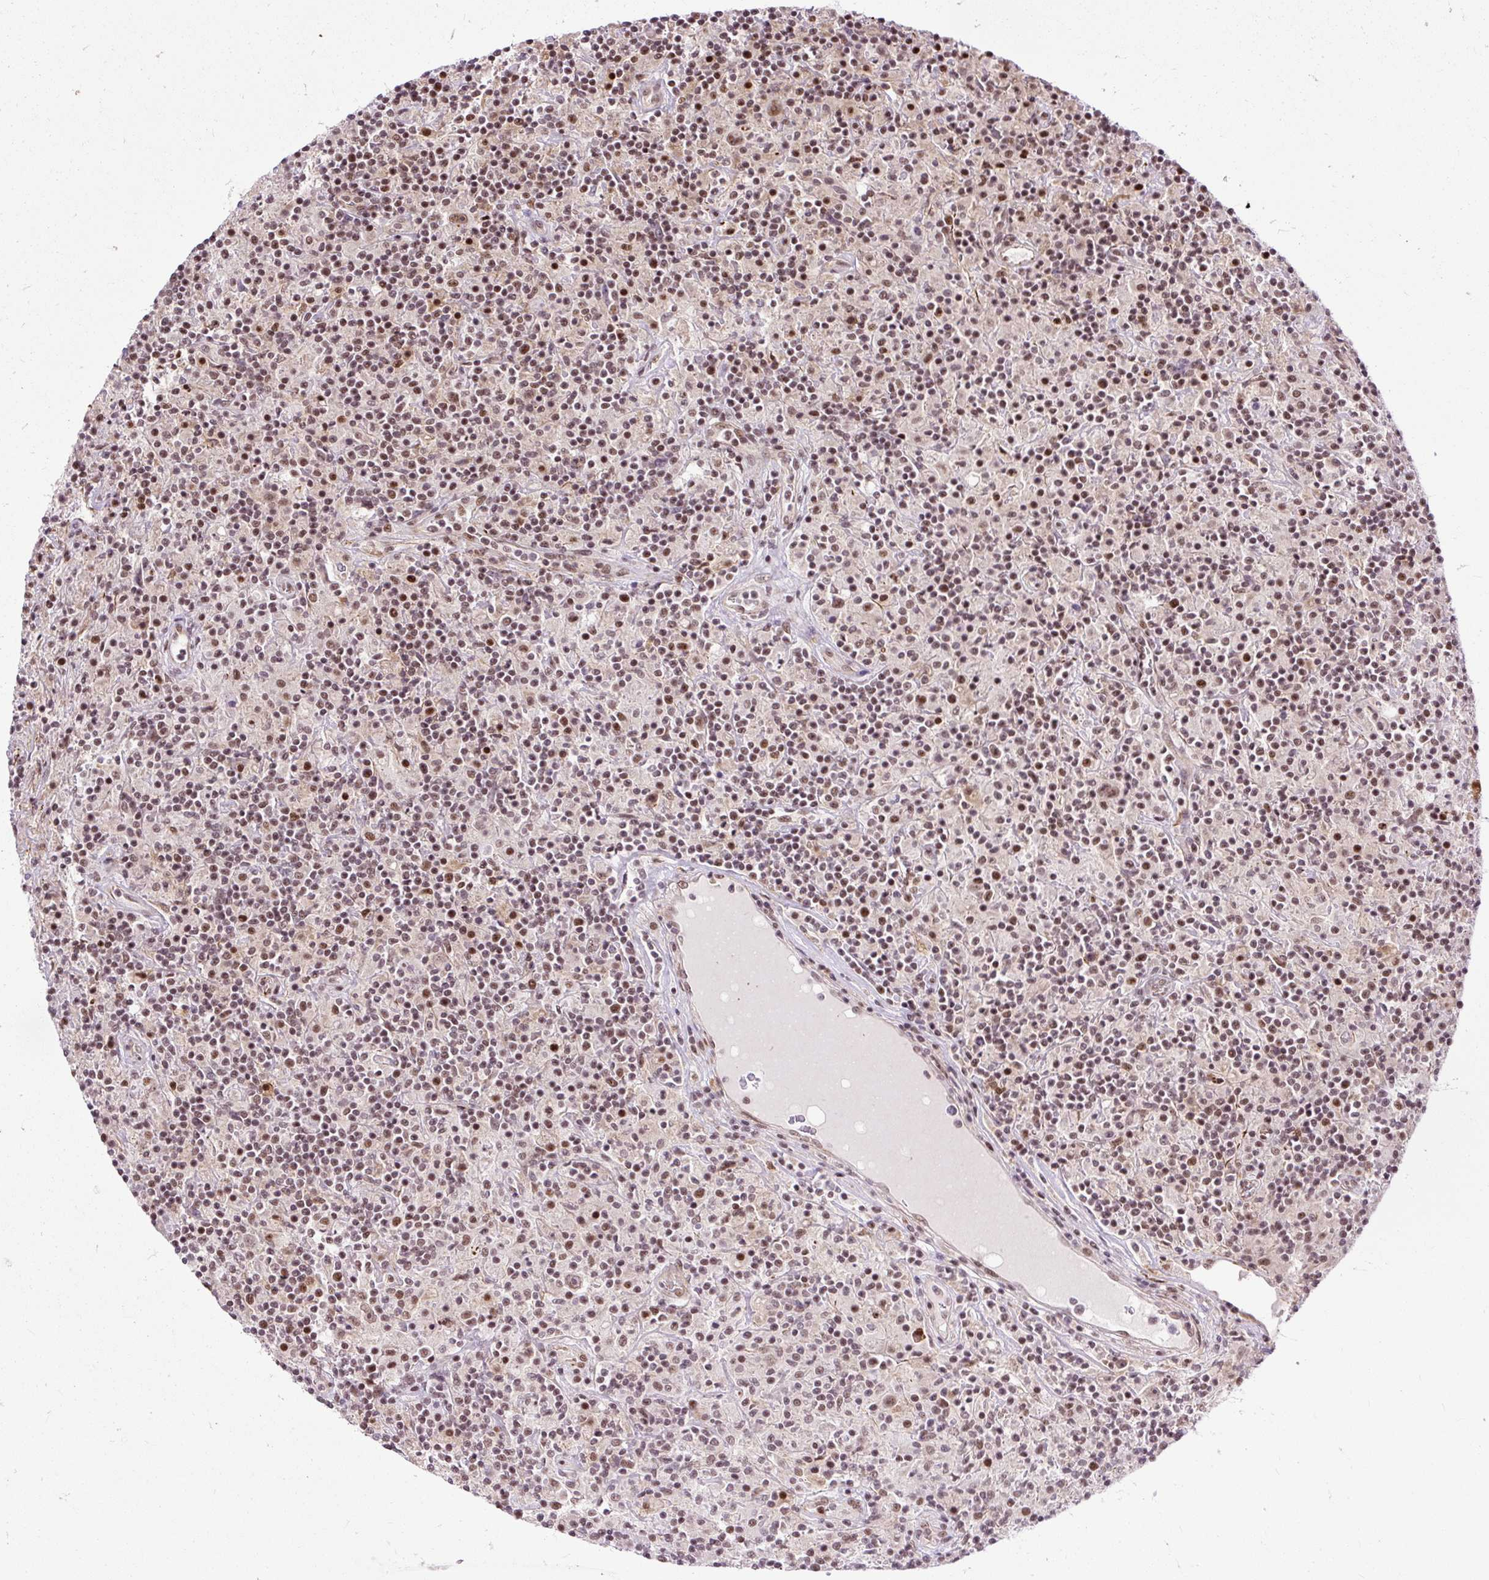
{"staining": {"intensity": "moderate", "quantity": ">75%", "location": "nuclear"}, "tissue": "lymphoma", "cell_type": "Tumor cells", "image_type": "cancer", "snomed": [{"axis": "morphology", "description": "Hodgkin's disease, NOS"}, {"axis": "topography", "description": "Lymph node"}], "caption": "This is a histology image of immunohistochemistry (IHC) staining of Hodgkin's disease, which shows moderate staining in the nuclear of tumor cells.", "gene": "LUC7L2", "patient": {"sex": "male", "age": 70}}